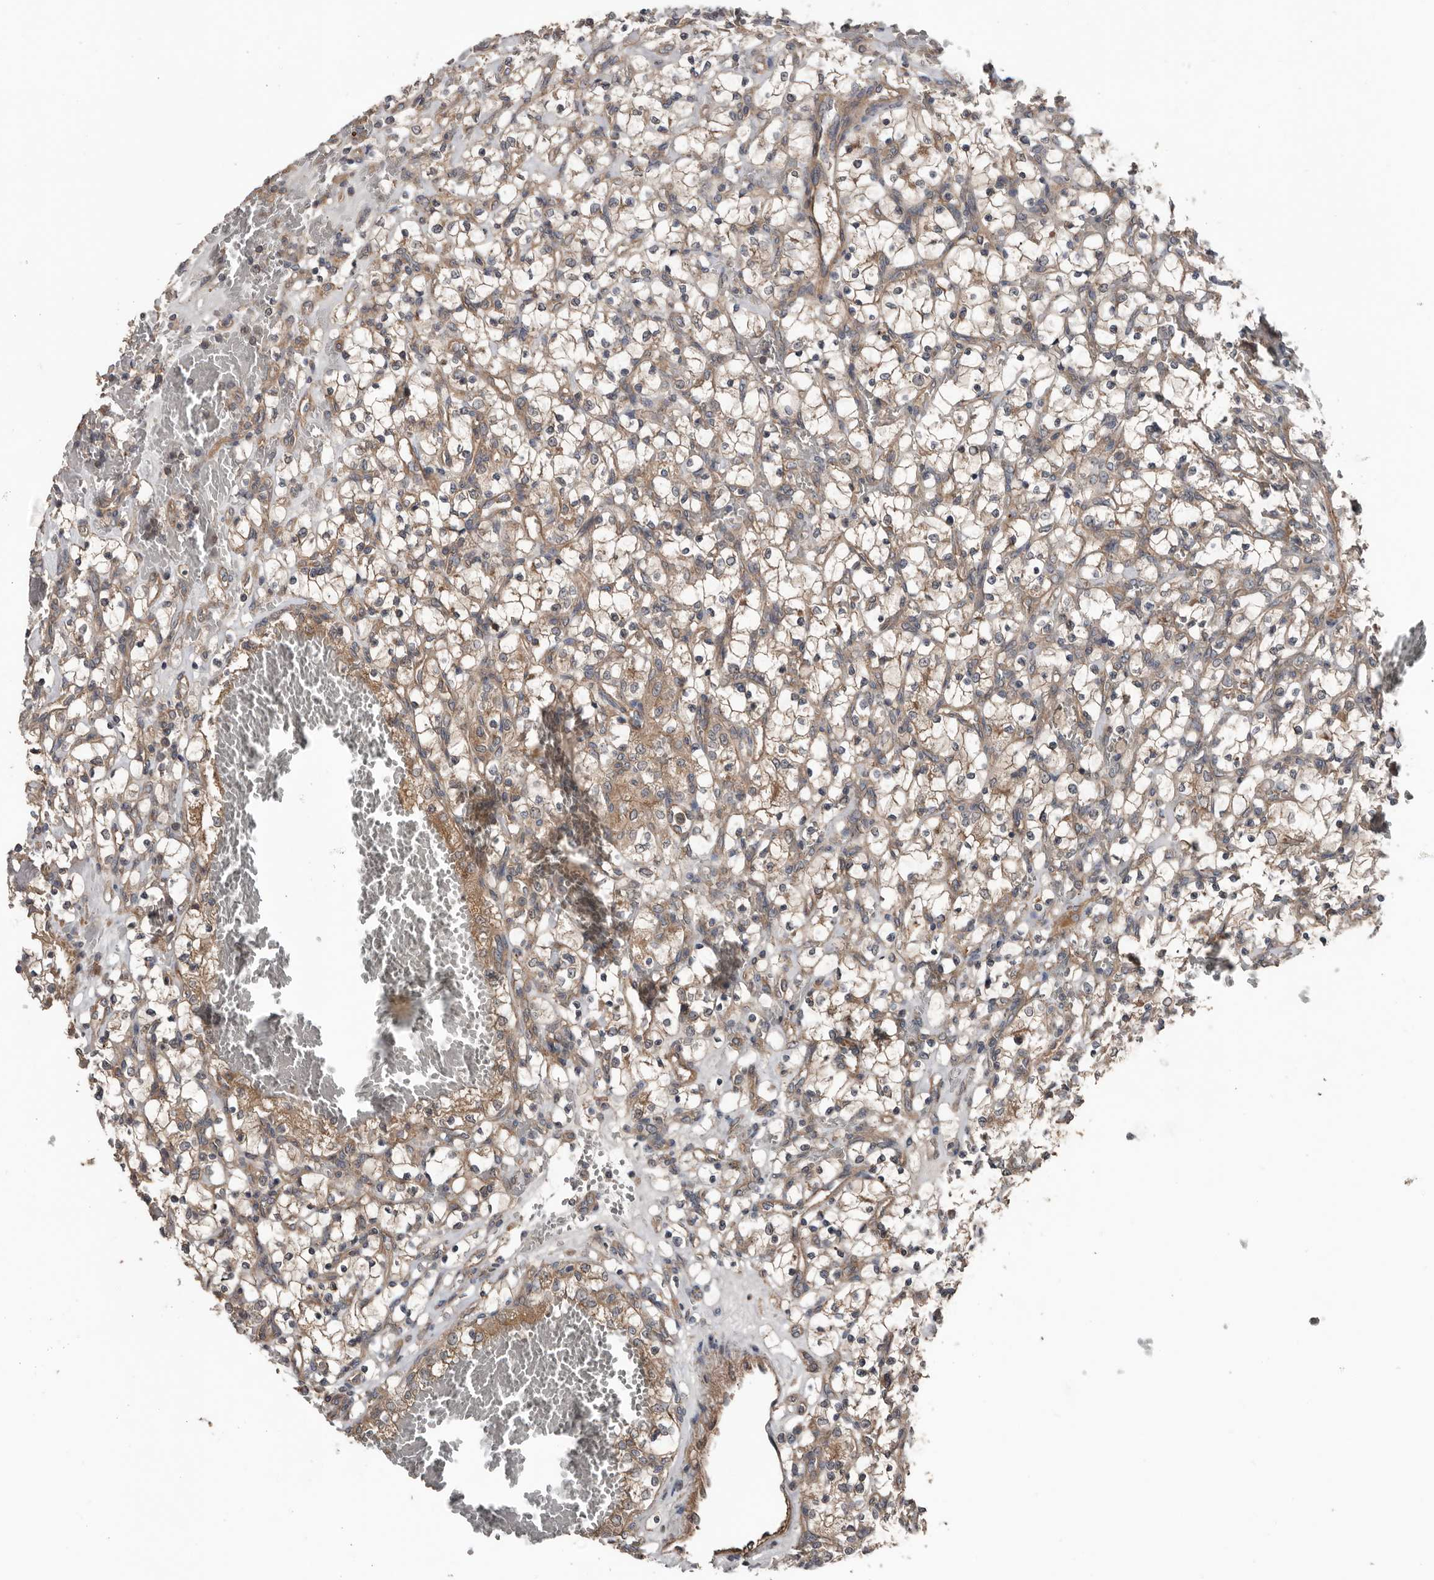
{"staining": {"intensity": "weak", "quantity": ">75%", "location": "cytoplasmic/membranous"}, "tissue": "renal cancer", "cell_type": "Tumor cells", "image_type": "cancer", "snomed": [{"axis": "morphology", "description": "Adenocarcinoma, NOS"}, {"axis": "topography", "description": "Kidney"}], "caption": "Protein expression by IHC demonstrates weak cytoplasmic/membranous expression in approximately >75% of tumor cells in renal cancer (adenocarcinoma).", "gene": "DNAJB4", "patient": {"sex": "female", "age": 69}}